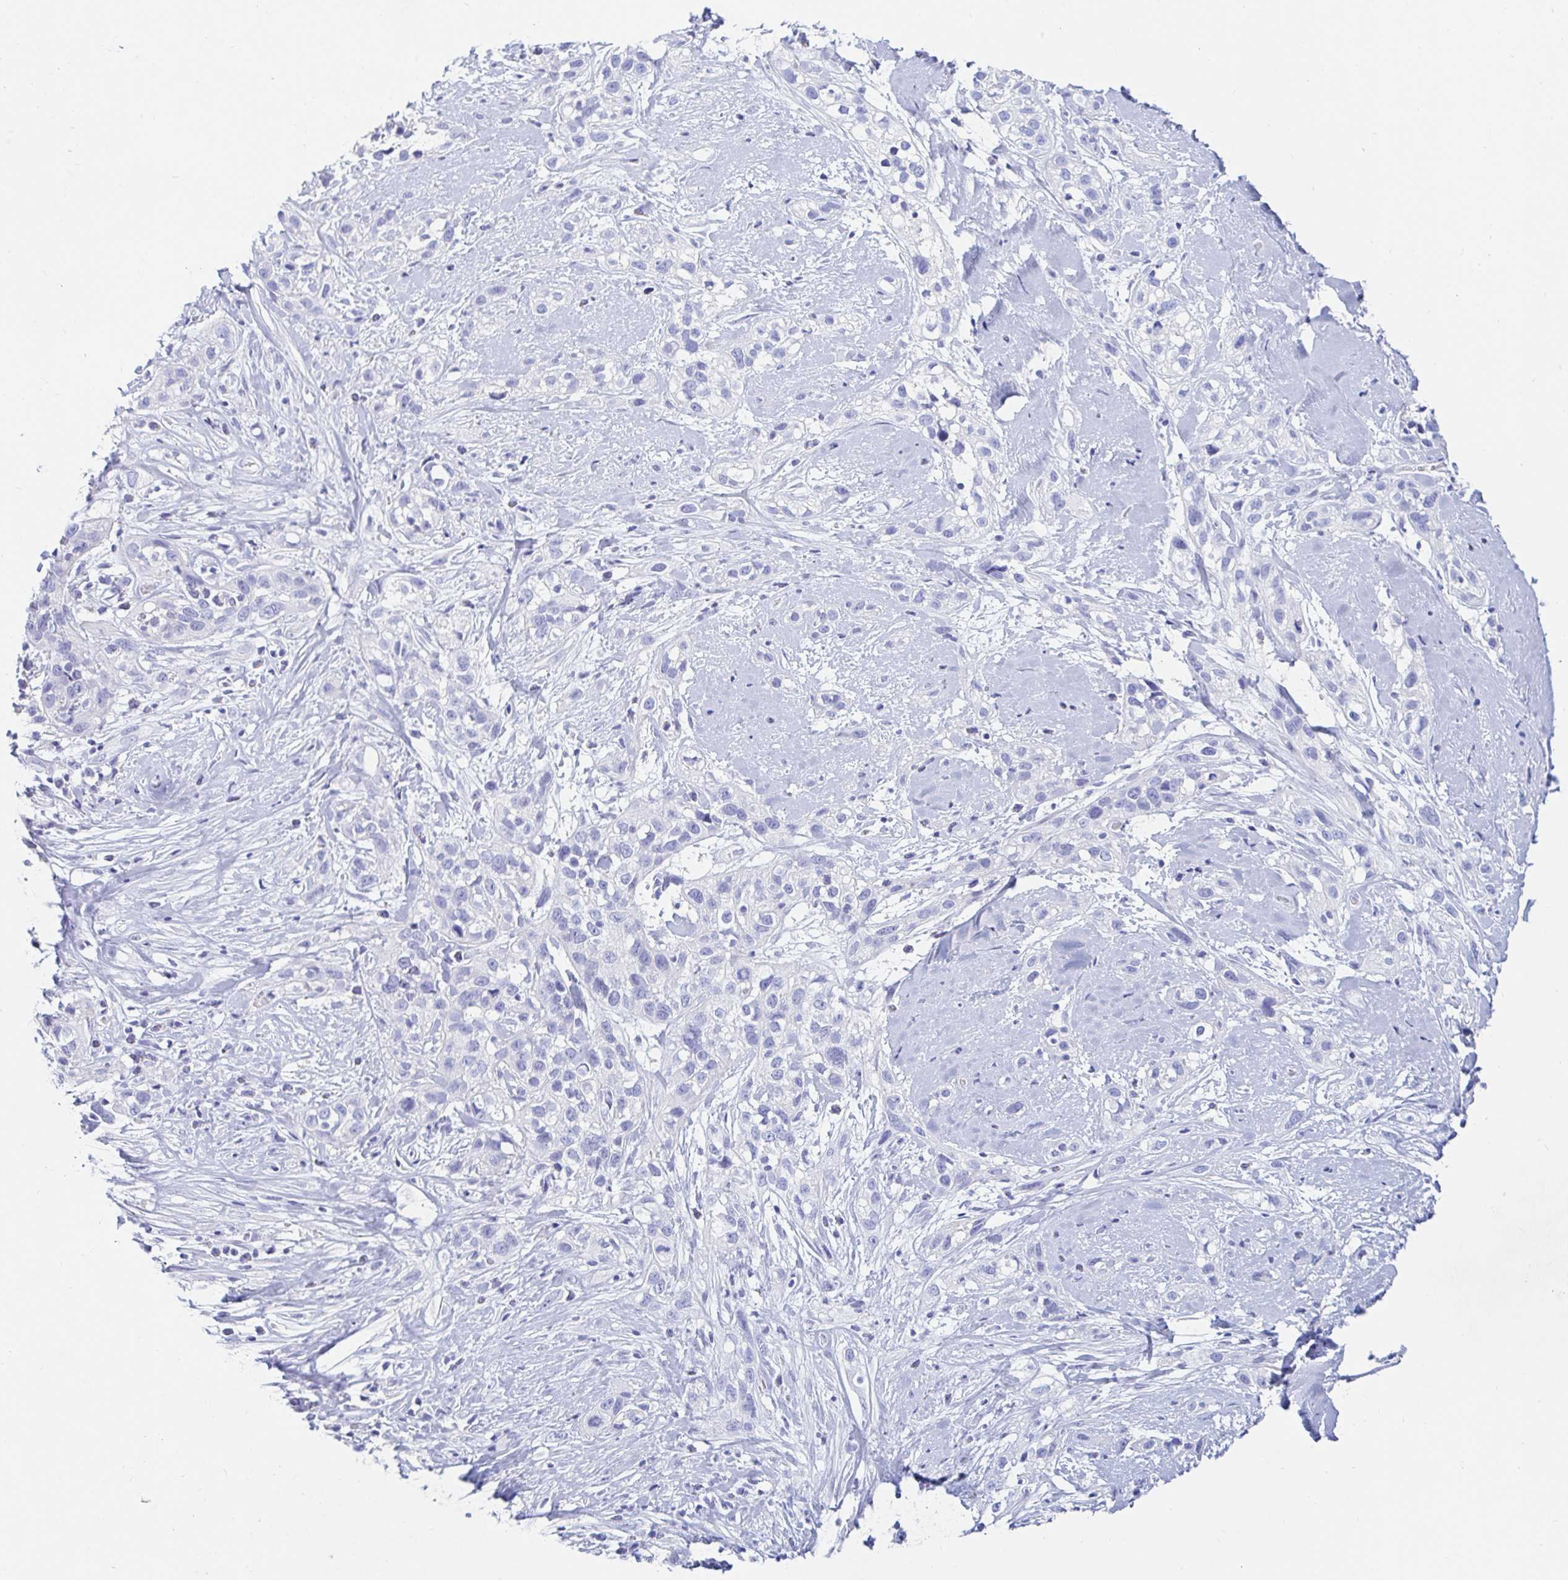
{"staining": {"intensity": "negative", "quantity": "none", "location": "none"}, "tissue": "skin cancer", "cell_type": "Tumor cells", "image_type": "cancer", "snomed": [{"axis": "morphology", "description": "Squamous cell carcinoma, NOS"}, {"axis": "topography", "description": "Skin"}], "caption": "Micrograph shows no protein expression in tumor cells of skin cancer (squamous cell carcinoma) tissue.", "gene": "NR2E1", "patient": {"sex": "male", "age": 82}}